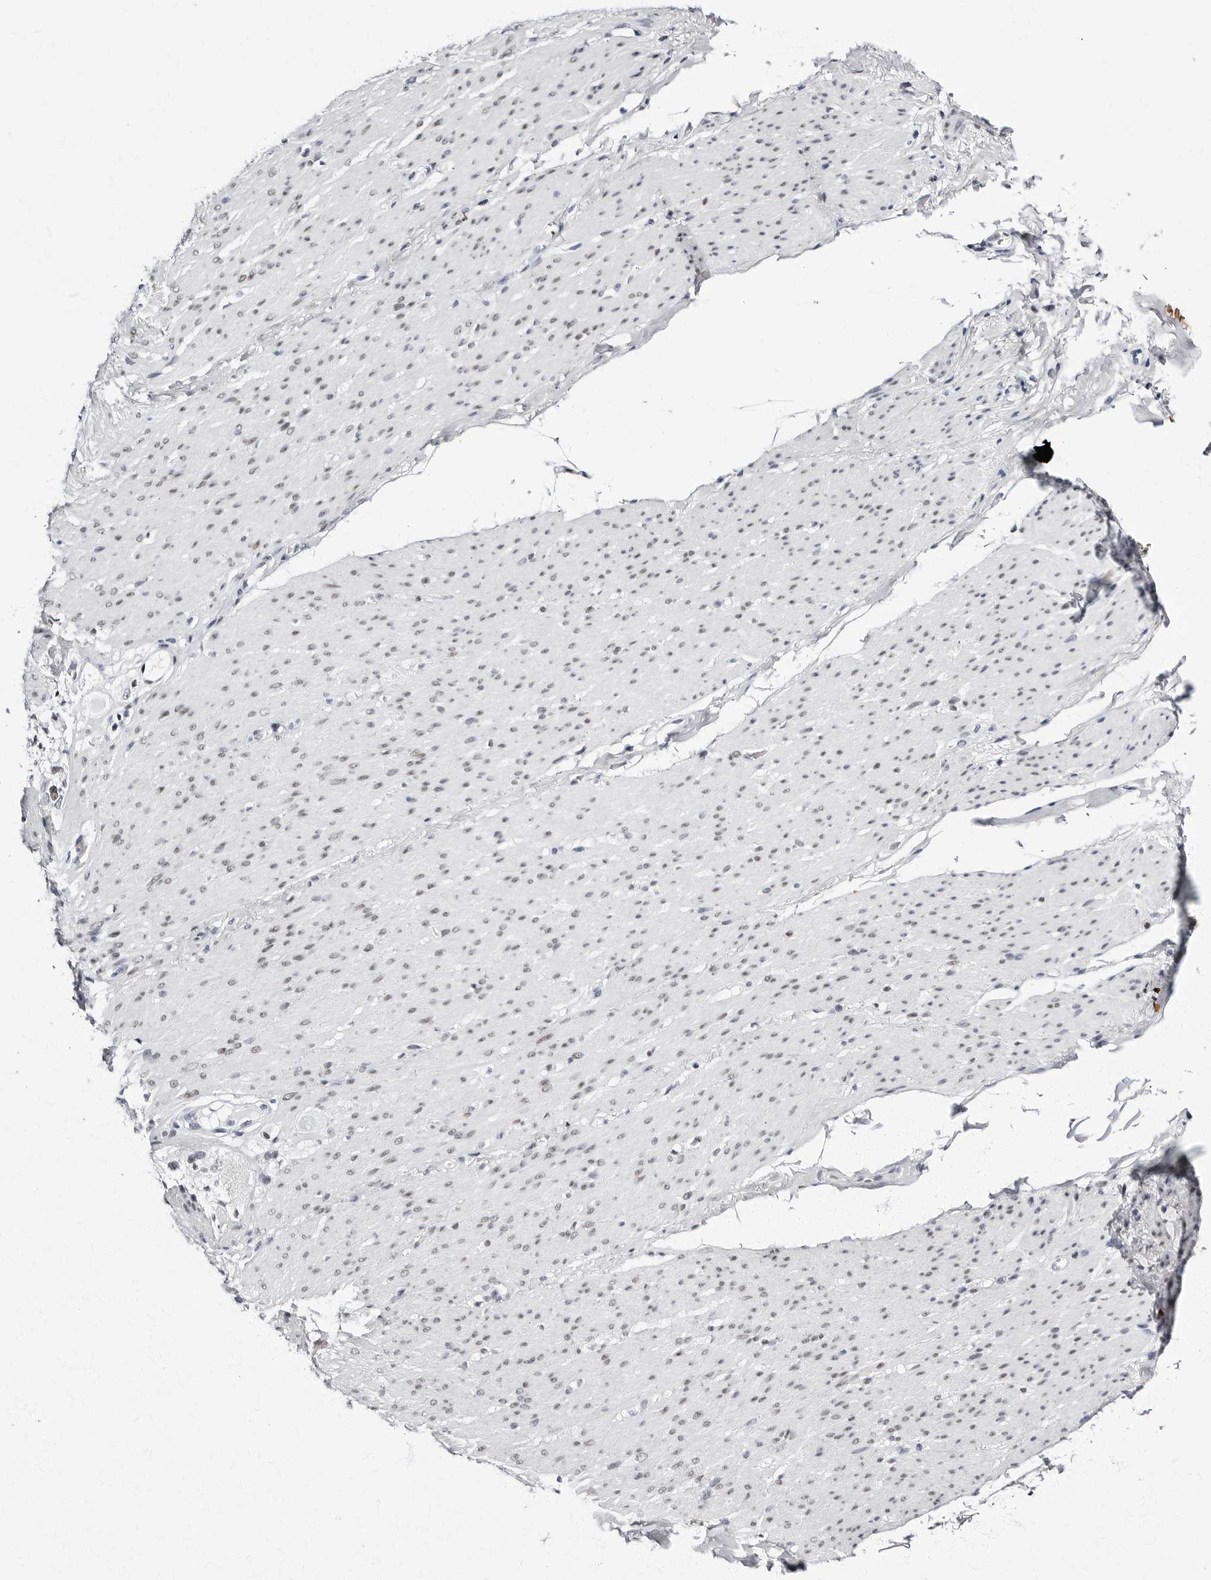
{"staining": {"intensity": "weak", "quantity": "25%-75%", "location": "nuclear"}, "tissue": "smooth muscle", "cell_type": "Smooth muscle cells", "image_type": "normal", "snomed": [{"axis": "morphology", "description": "Normal tissue, NOS"}, {"axis": "topography", "description": "Colon"}, {"axis": "topography", "description": "Peripheral nerve tissue"}], "caption": "Protein expression analysis of benign human smooth muscle reveals weak nuclear staining in approximately 25%-75% of smooth muscle cells. (Brightfield microscopy of DAB IHC at high magnification).", "gene": "VEZF1", "patient": {"sex": "female", "age": 61}}